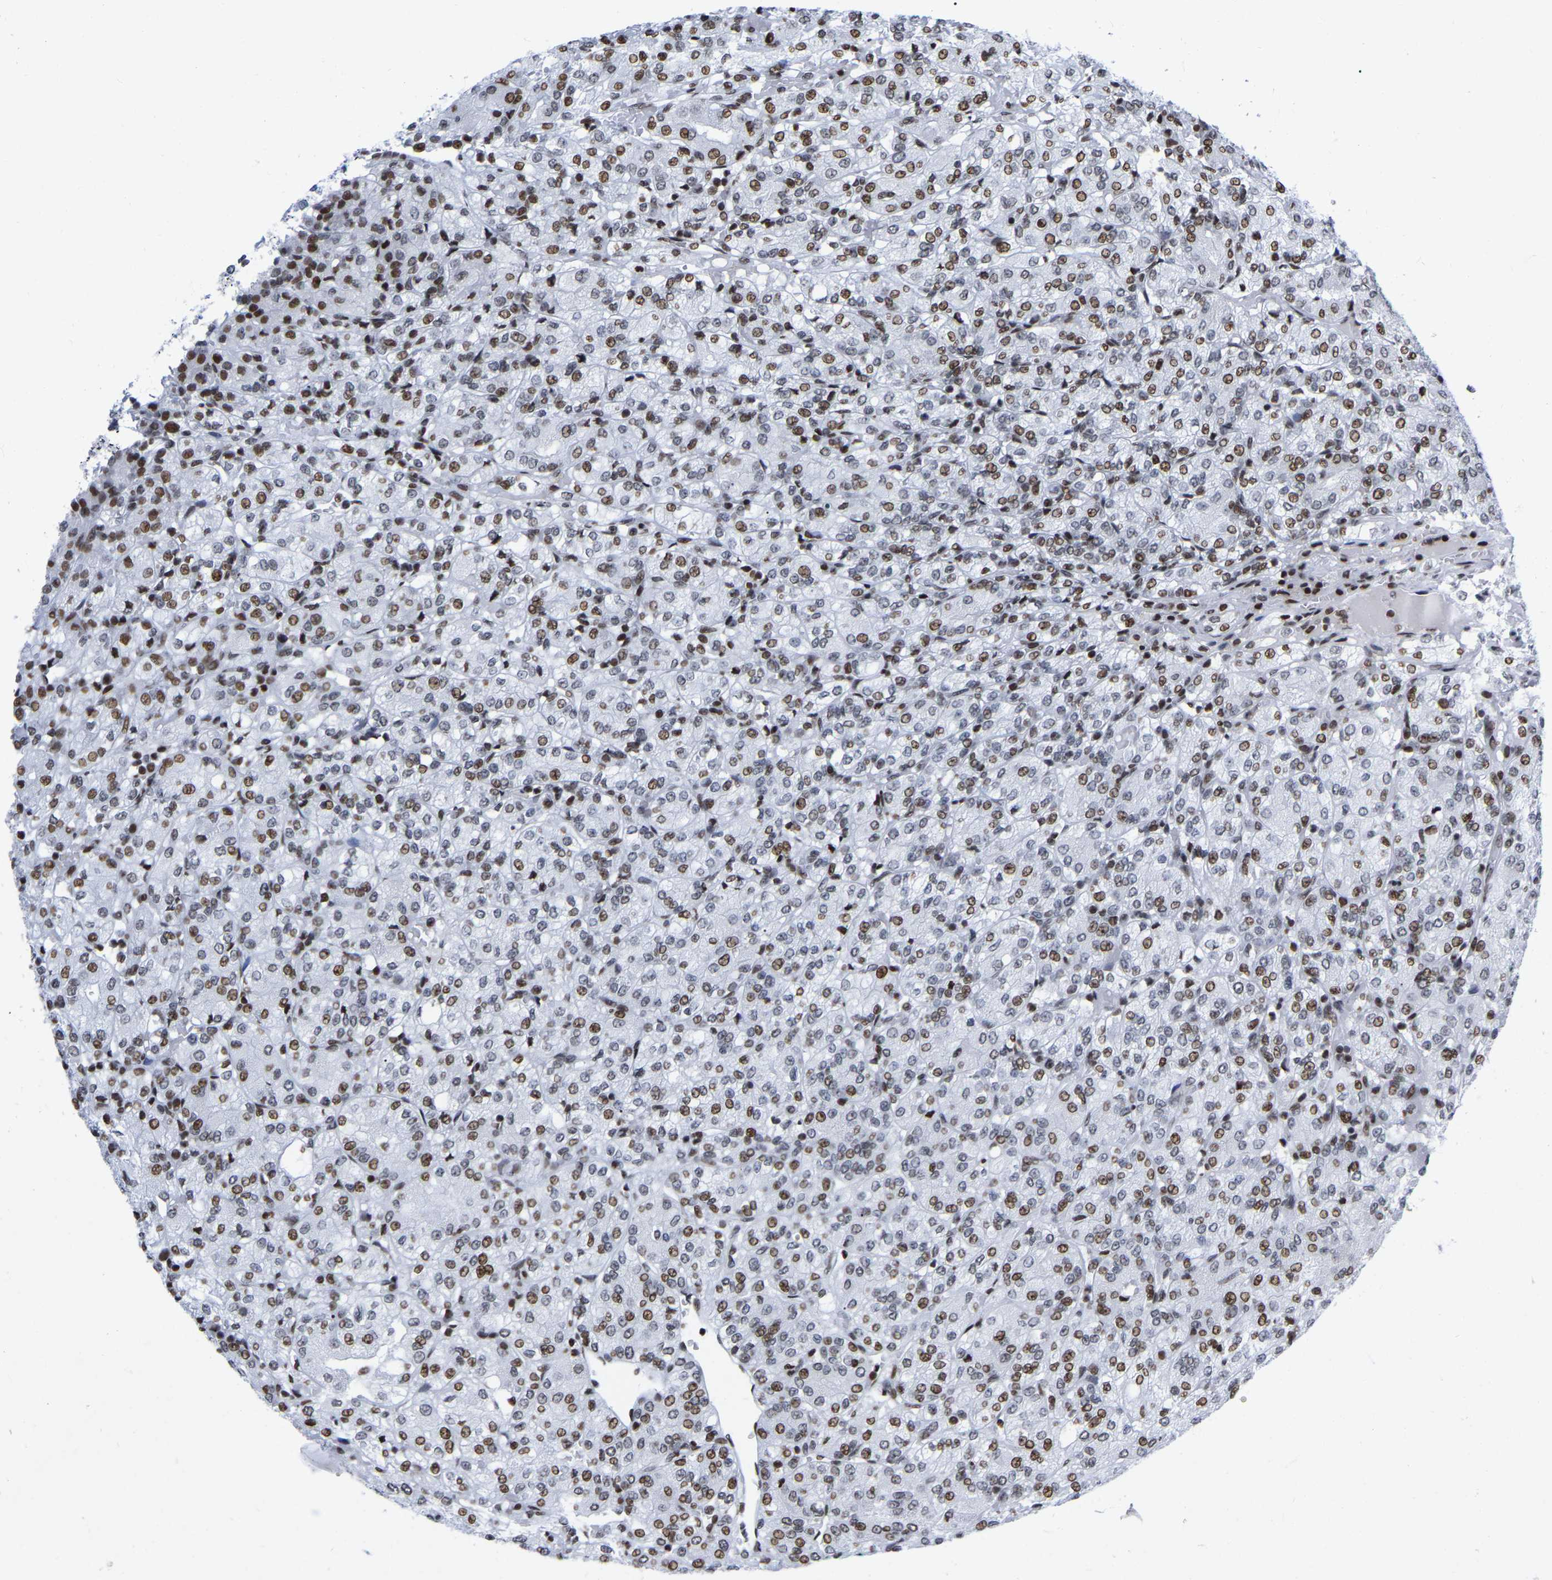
{"staining": {"intensity": "moderate", "quantity": "25%-75%", "location": "nuclear"}, "tissue": "renal cancer", "cell_type": "Tumor cells", "image_type": "cancer", "snomed": [{"axis": "morphology", "description": "Adenocarcinoma, NOS"}, {"axis": "topography", "description": "Kidney"}], "caption": "Immunohistochemical staining of human renal cancer reveals moderate nuclear protein staining in about 25%-75% of tumor cells. The protein is stained brown, and the nuclei are stained in blue (DAB (3,3'-diaminobenzidine) IHC with brightfield microscopy, high magnification).", "gene": "PRCC", "patient": {"sex": "male", "age": 77}}